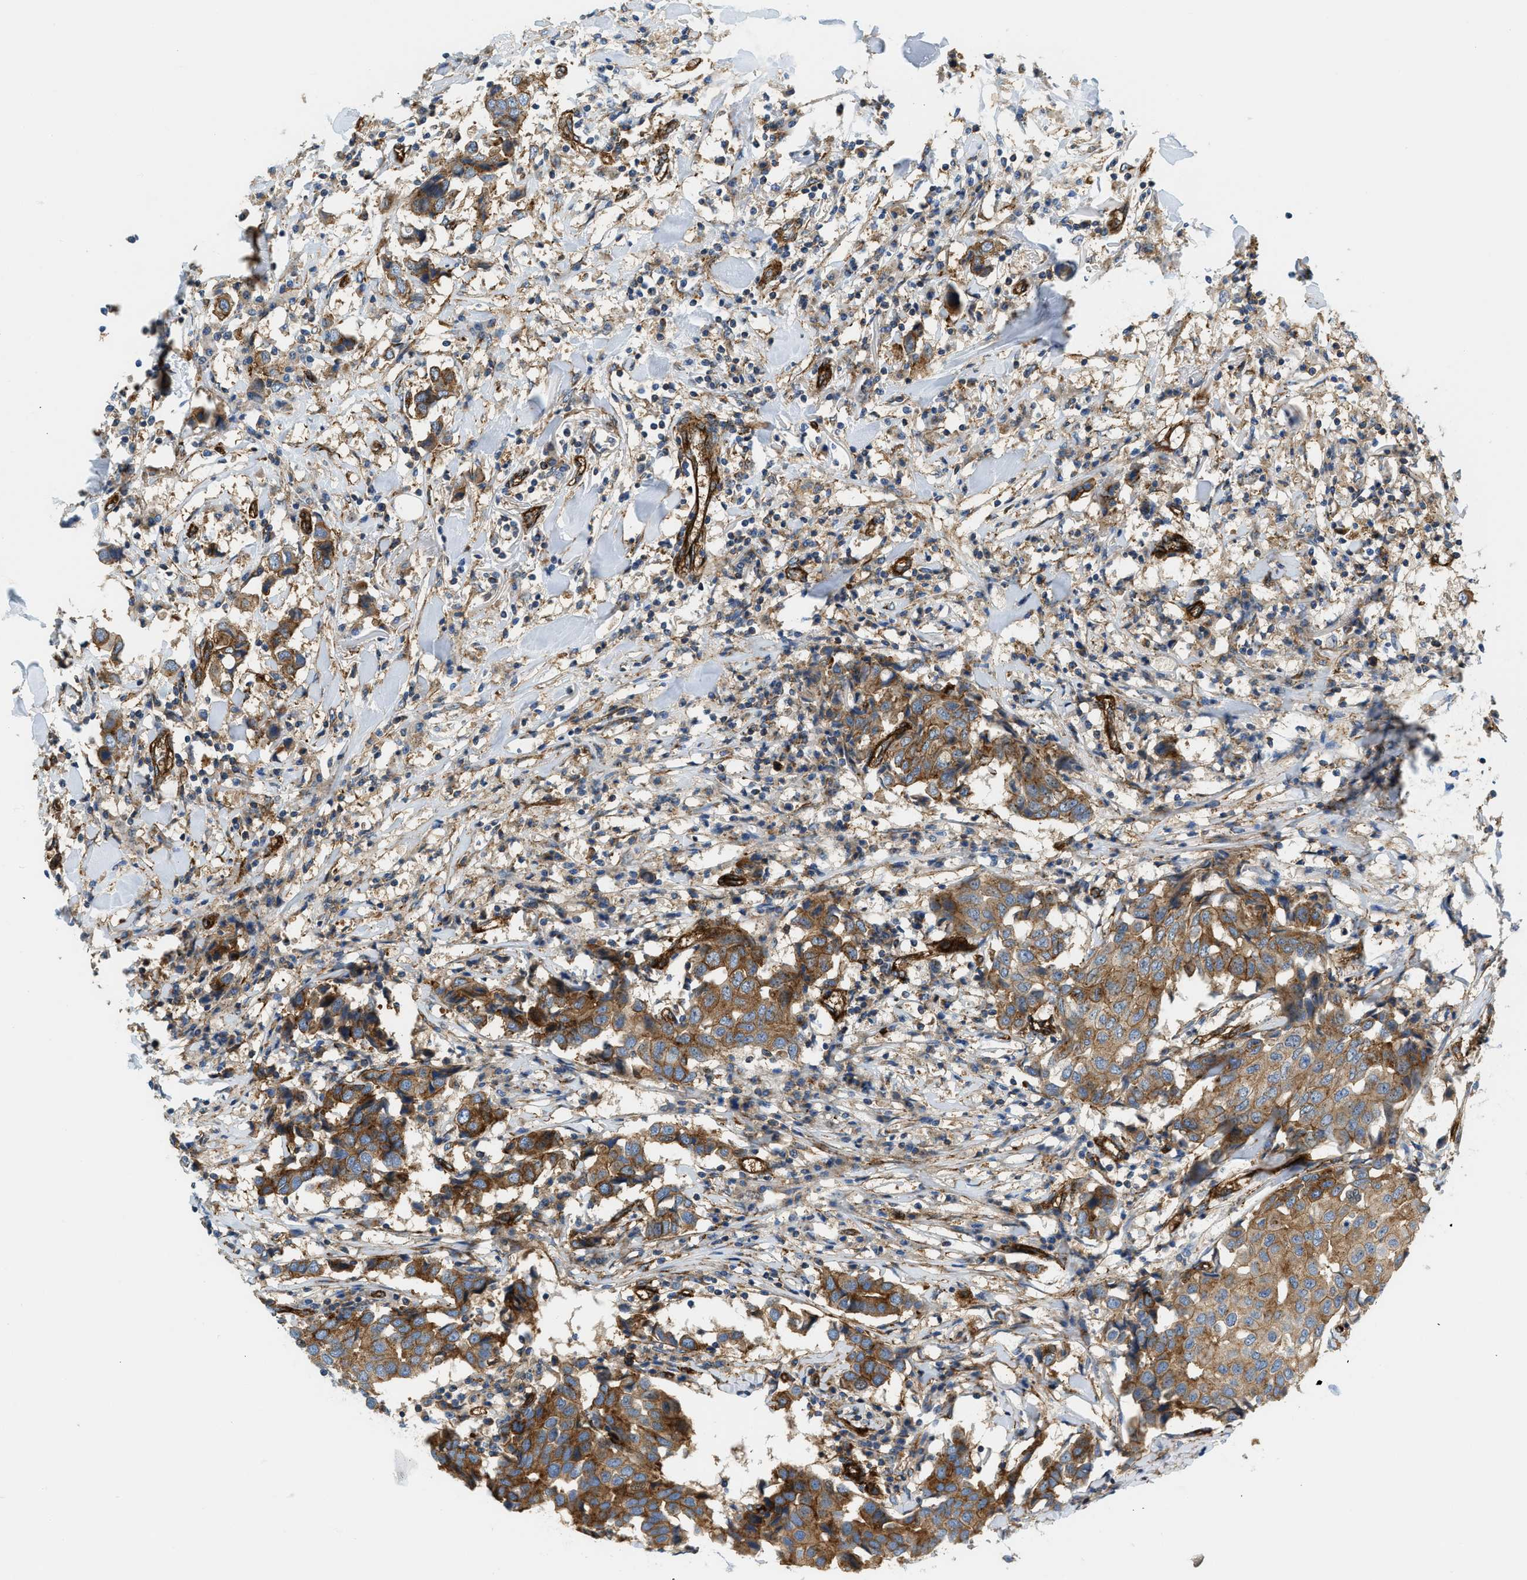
{"staining": {"intensity": "moderate", "quantity": ">75%", "location": "cytoplasmic/membranous"}, "tissue": "breast cancer", "cell_type": "Tumor cells", "image_type": "cancer", "snomed": [{"axis": "morphology", "description": "Duct carcinoma"}, {"axis": "topography", "description": "Breast"}], "caption": "Protein expression analysis of human breast cancer (infiltrating ductal carcinoma) reveals moderate cytoplasmic/membranous expression in about >75% of tumor cells.", "gene": "HIP1", "patient": {"sex": "female", "age": 80}}